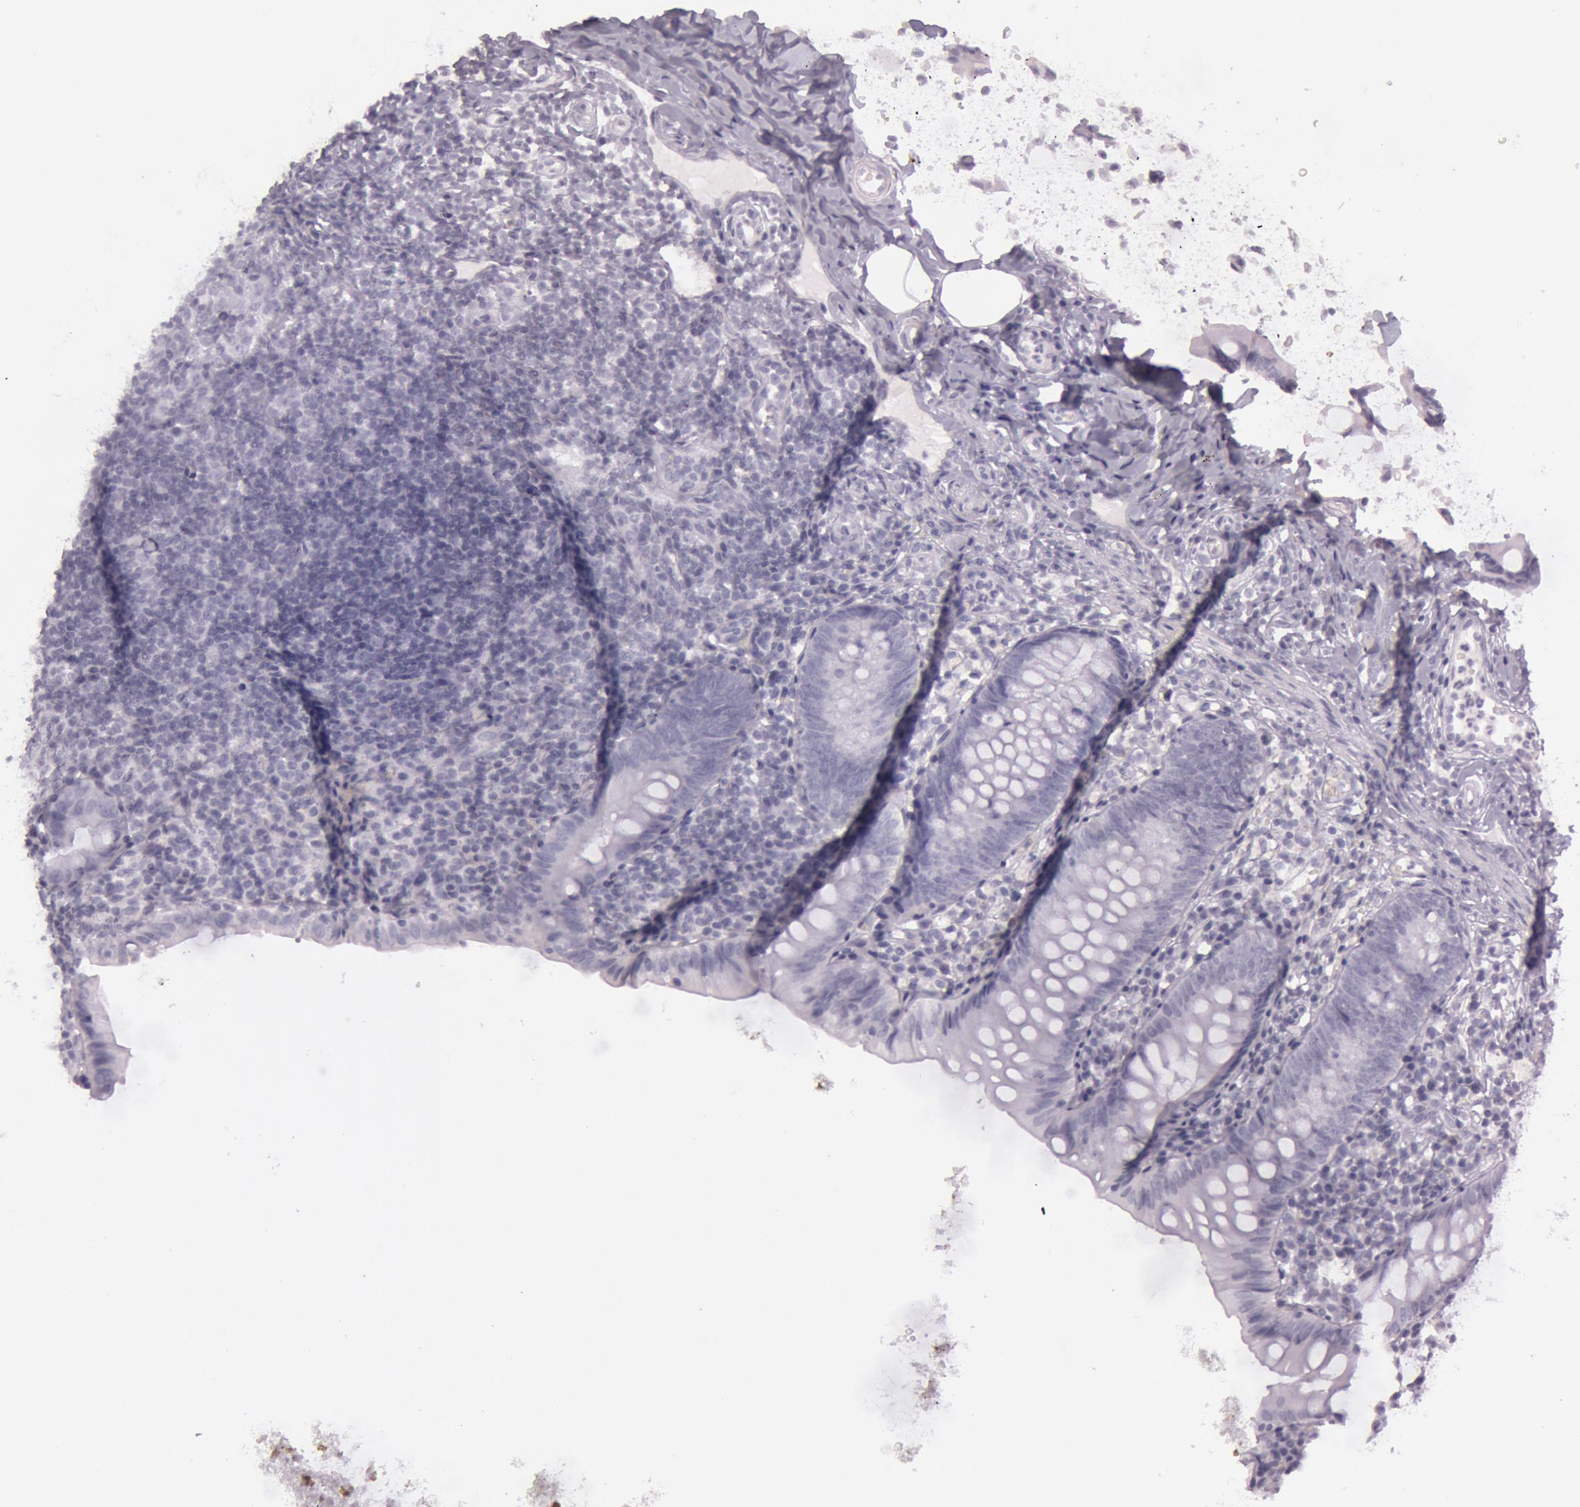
{"staining": {"intensity": "negative", "quantity": "none", "location": "none"}, "tissue": "appendix", "cell_type": "Glandular cells", "image_type": "normal", "snomed": [{"axis": "morphology", "description": "Normal tissue, NOS"}, {"axis": "topography", "description": "Appendix"}], "caption": "IHC of benign human appendix exhibits no staining in glandular cells.", "gene": "S100A7", "patient": {"sex": "female", "age": 9}}